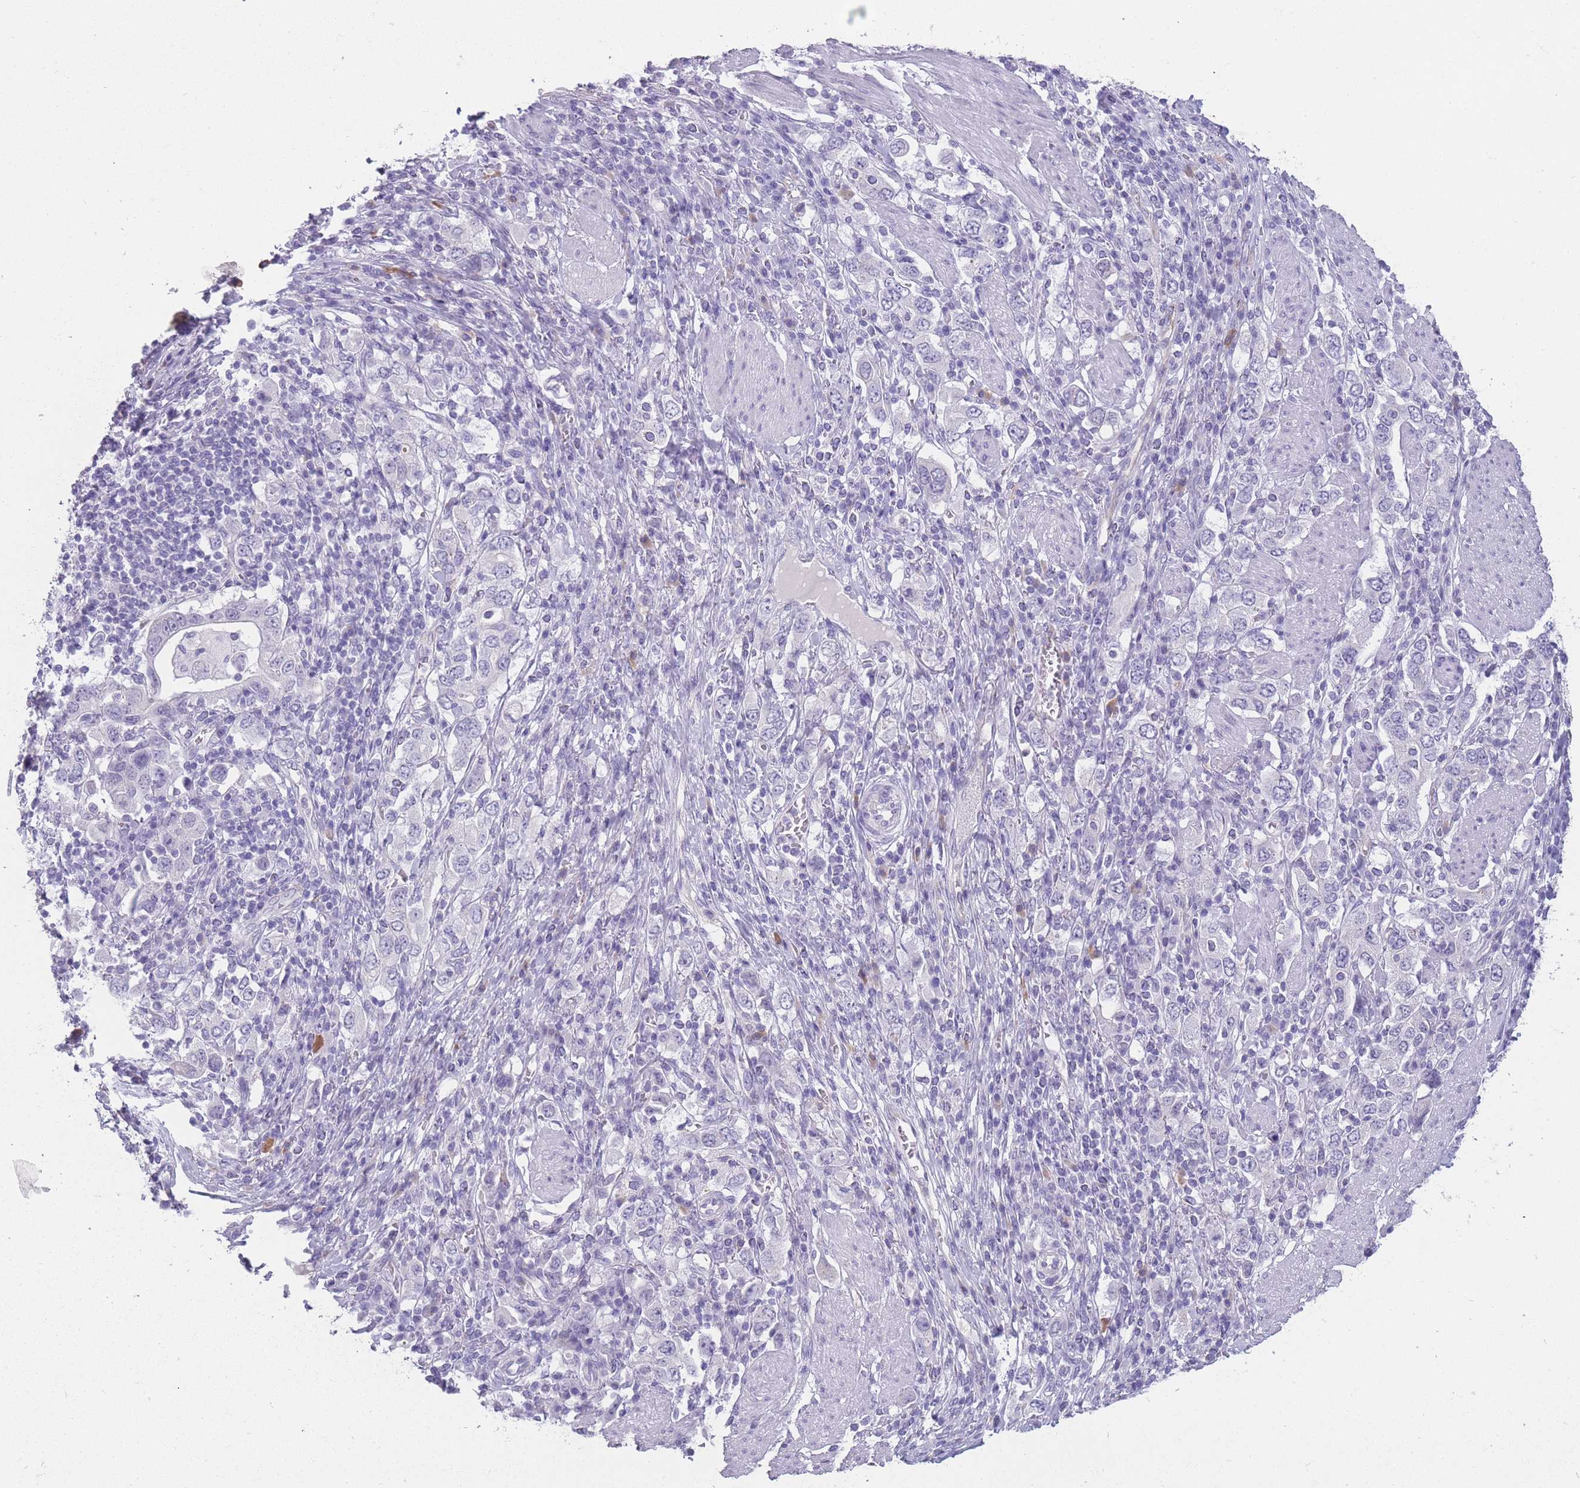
{"staining": {"intensity": "negative", "quantity": "none", "location": "none"}, "tissue": "stomach cancer", "cell_type": "Tumor cells", "image_type": "cancer", "snomed": [{"axis": "morphology", "description": "Adenocarcinoma, NOS"}, {"axis": "topography", "description": "Stomach, upper"}, {"axis": "topography", "description": "Stomach"}], "caption": "There is no significant positivity in tumor cells of stomach adenocarcinoma. (Stains: DAB (3,3'-diaminobenzidine) IHC with hematoxylin counter stain, Microscopy: brightfield microscopy at high magnification).", "gene": "DCANP1", "patient": {"sex": "male", "age": 62}}